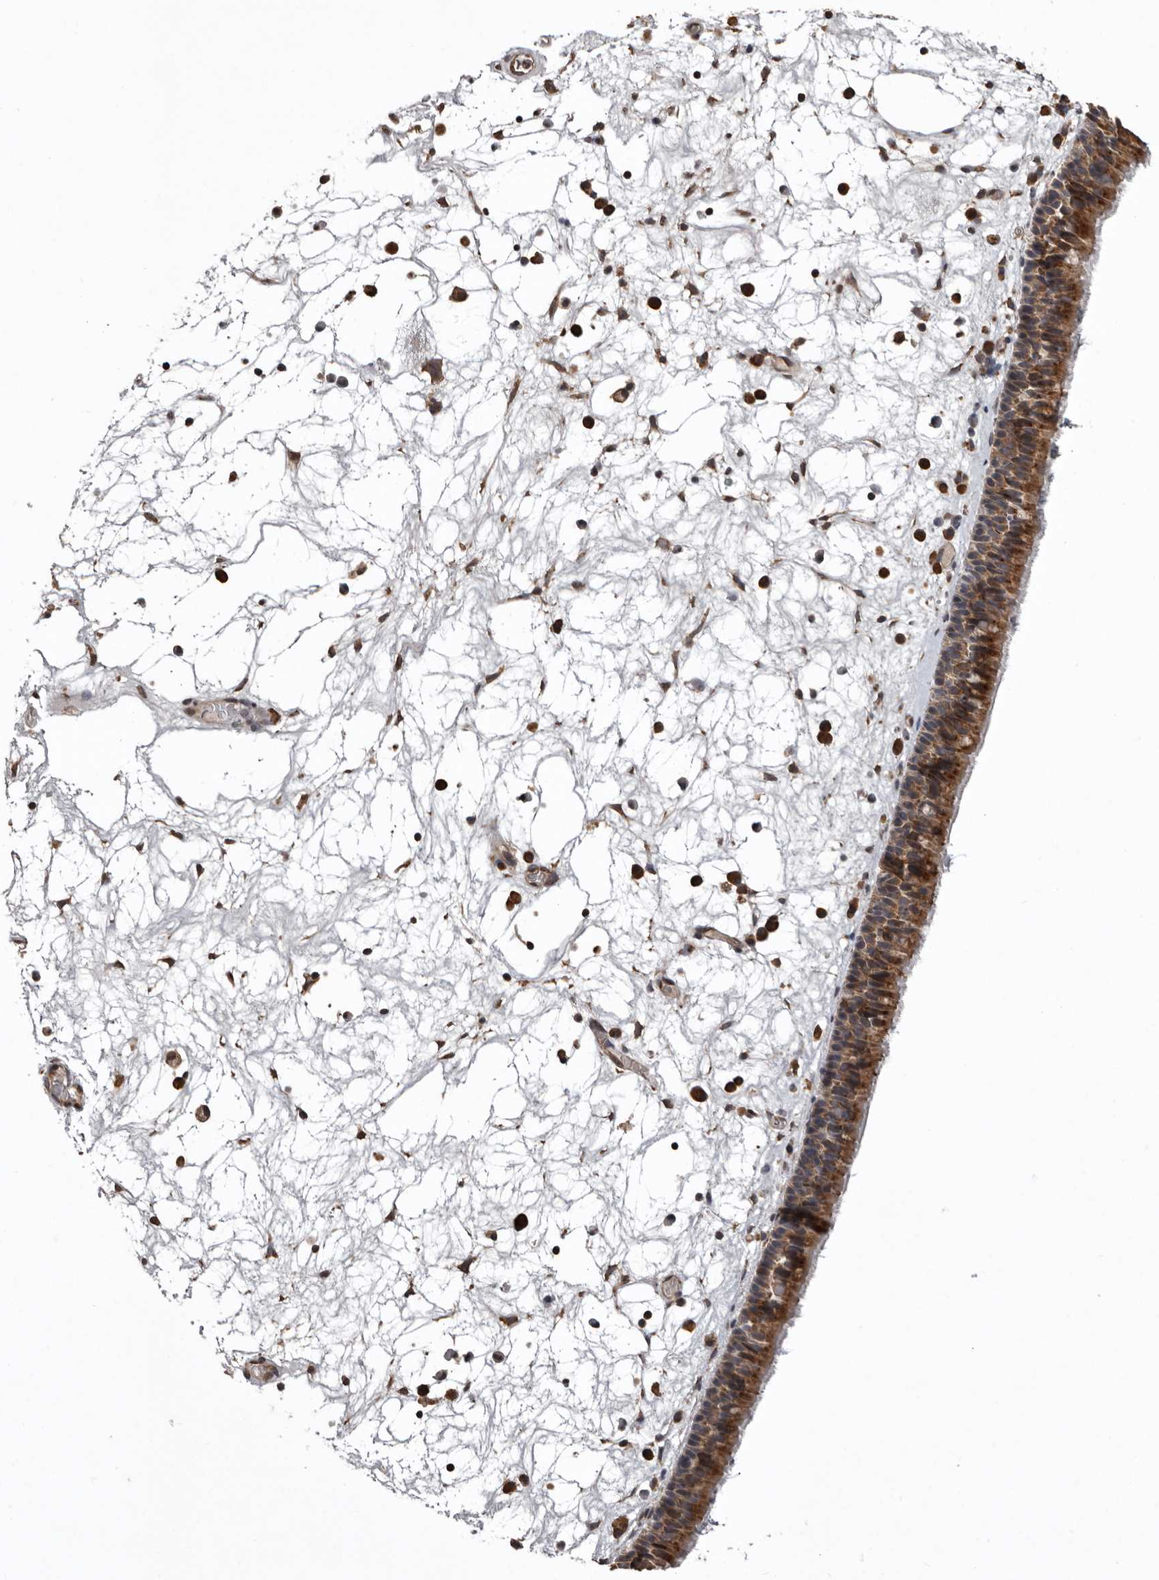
{"staining": {"intensity": "moderate", "quantity": ">75%", "location": "cytoplasmic/membranous"}, "tissue": "nasopharynx", "cell_type": "Respiratory epithelial cells", "image_type": "normal", "snomed": [{"axis": "morphology", "description": "Normal tissue, NOS"}, {"axis": "morphology", "description": "Inflammation, NOS"}, {"axis": "morphology", "description": "Malignant melanoma, Metastatic site"}, {"axis": "topography", "description": "Nasopharynx"}], "caption": "Protein staining displays moderate cytoplasmic/membranous expression in approximately >75% of respiratory epithelial cells in normal nasopharynx.", "gene": "DARS1", "patient": {"sex": "male", "age": 70}}